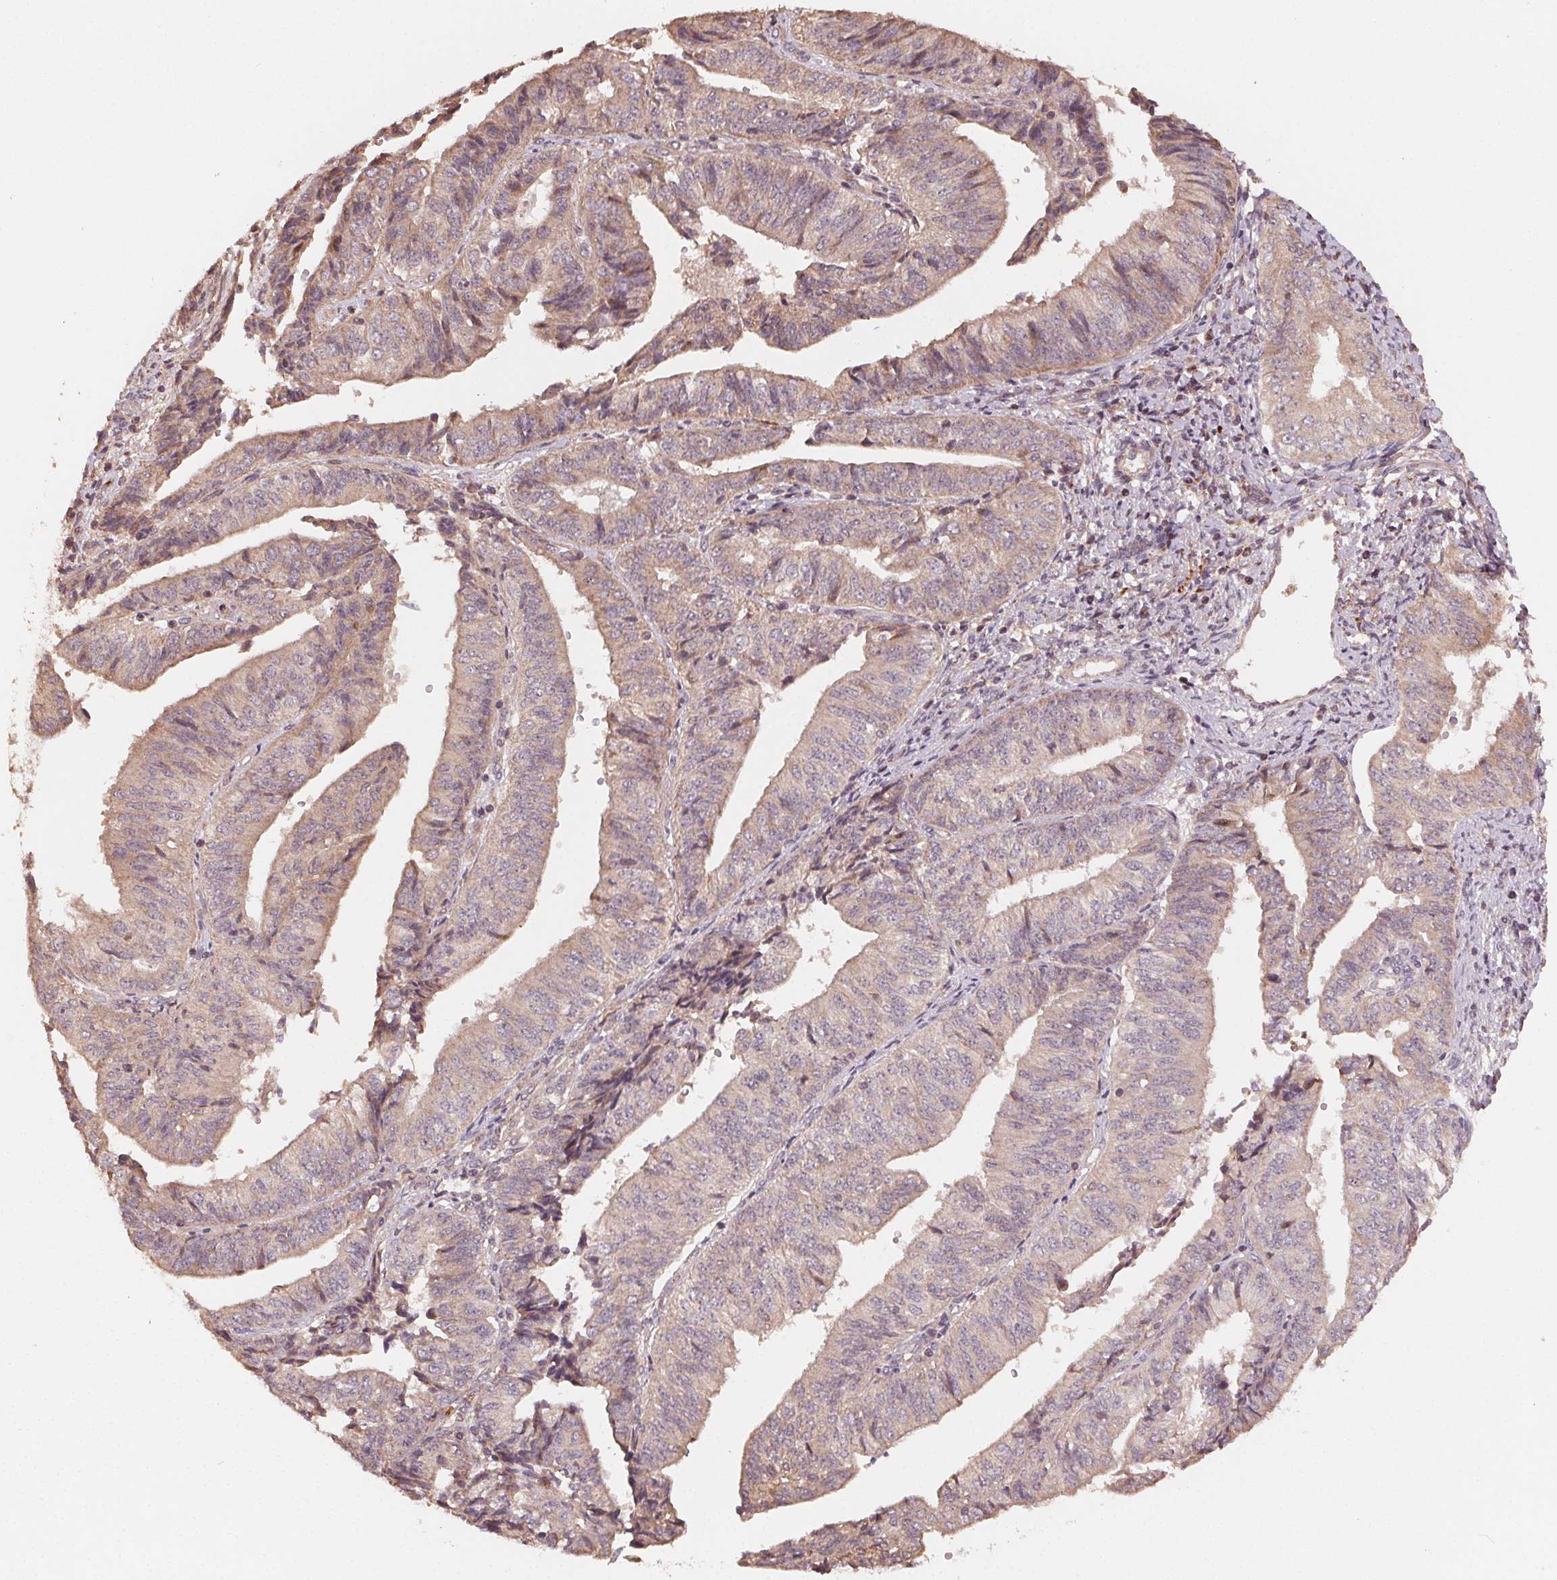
{"staining": {"intensity": "weak", "quantity": ">75%", "location": "cytoplasmic/membranous"}, "tissue": "endometrial cancer", "cell_type": "Tumor cells", "image_type": "cancer", "snomed": [{"axis": "morphology", "description": "Adenocarcinoma, NOS"}, {"axis": "topography", "description": "Endometrium"}], "caption": "A brown stain labels weak cytoplasmic/membranous expression of a protein in adenocarcinoma (endometrial) tumor cells.", "gene": "WBP2", "patient": {"sex": "female", "age": 58}}